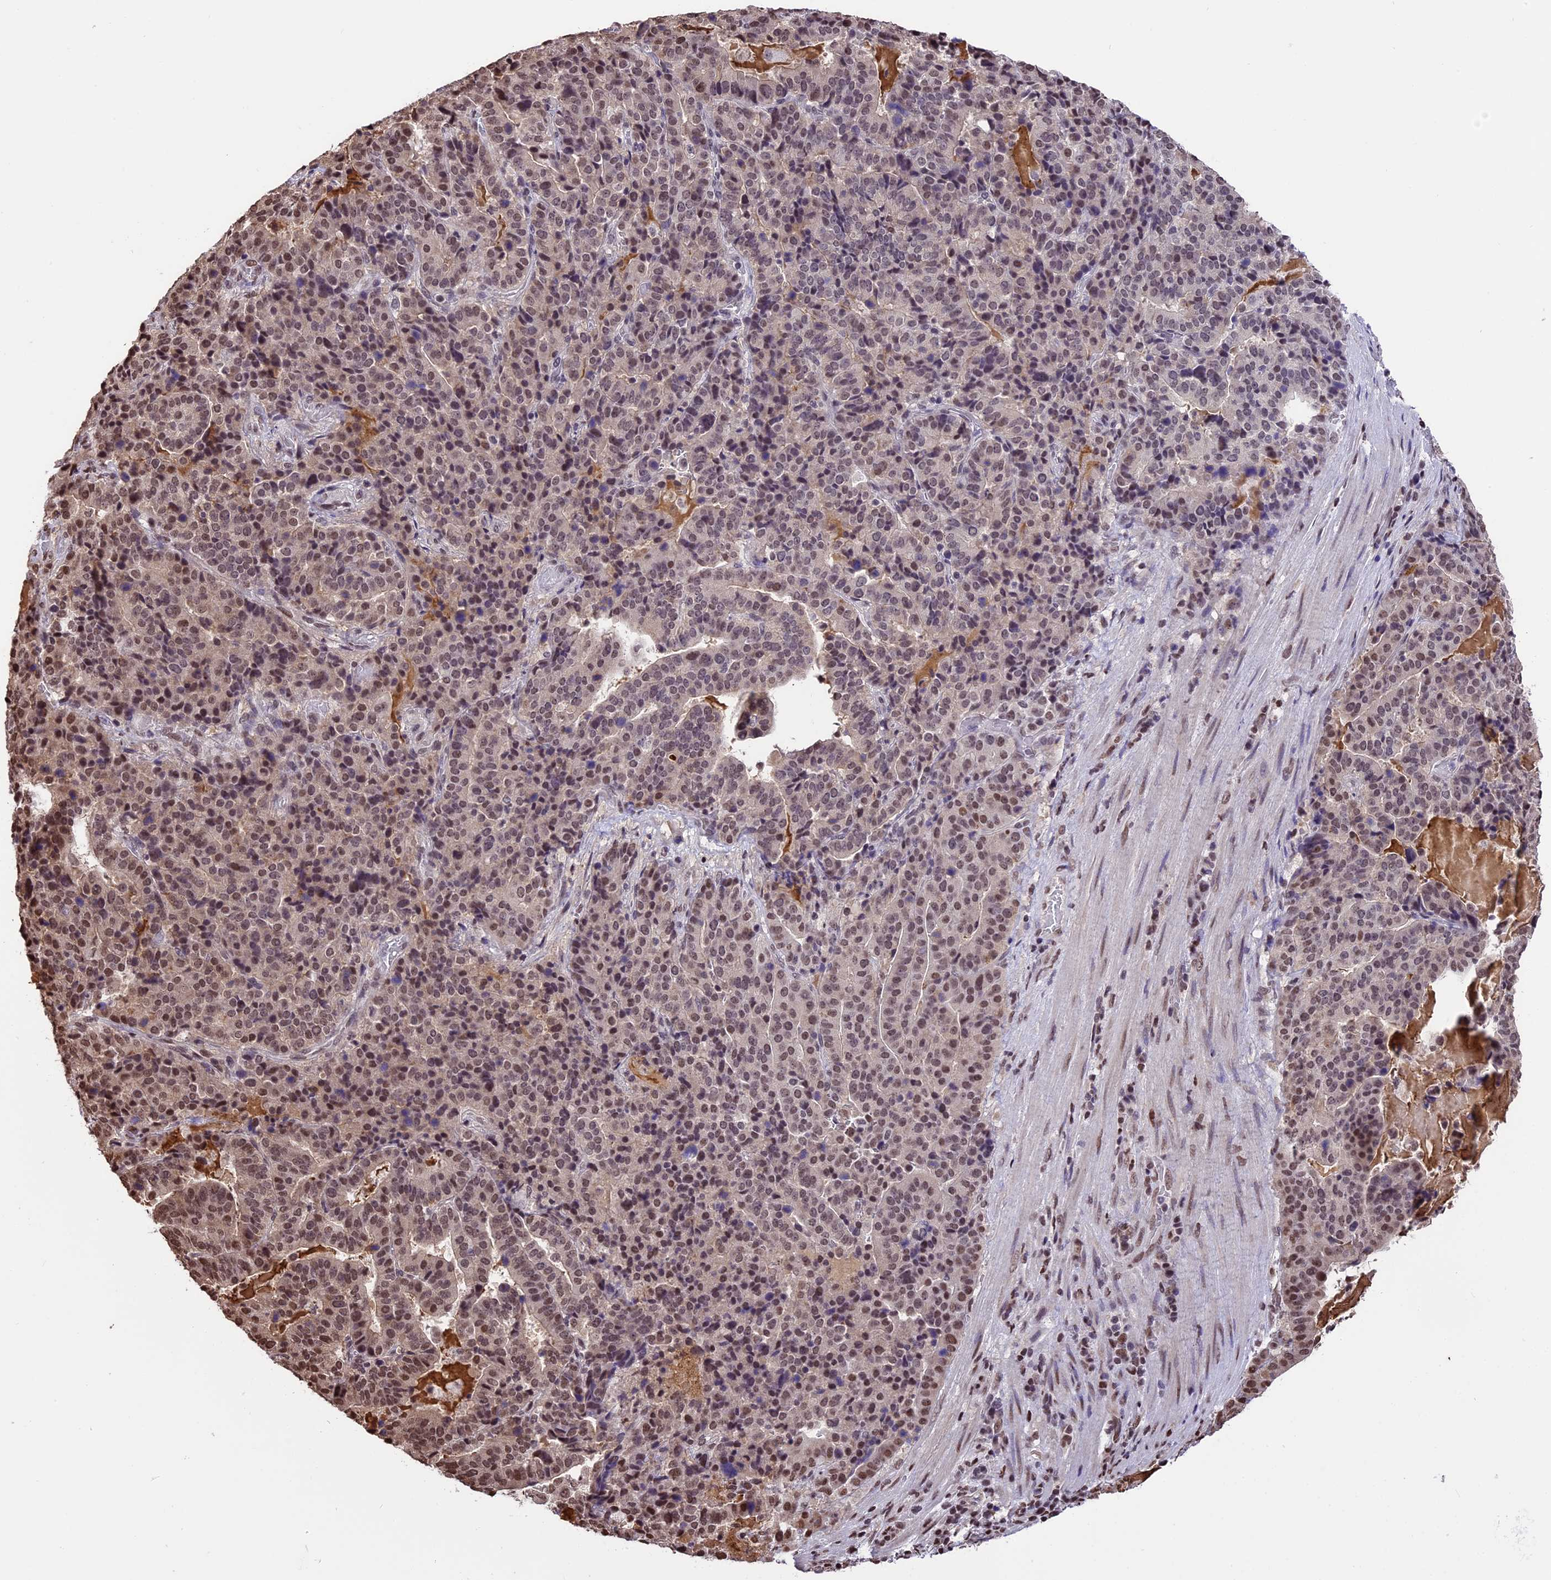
{"staining": {"intensity": "moderate", "quantity": ">75%", "location": "nuclear"}, "tissue": "stomach cancer", "cell_type": "Tumor cells", "image_type": "cancer", "snomed": [{"axis": "morphology", "description": "Adenocarcinoma, NOS"}, {"axis": "topography", "description": "Stomach"}], "caption": "Stomach adenocarcinoma tissue demonstrates moderate nuclear expression in approximately >75% of tumor cells (Brightfield microscopy of DAB IHC at high magnification).", "gene": "POLR3E", "patient": {"sex": "male", "age": 48}}